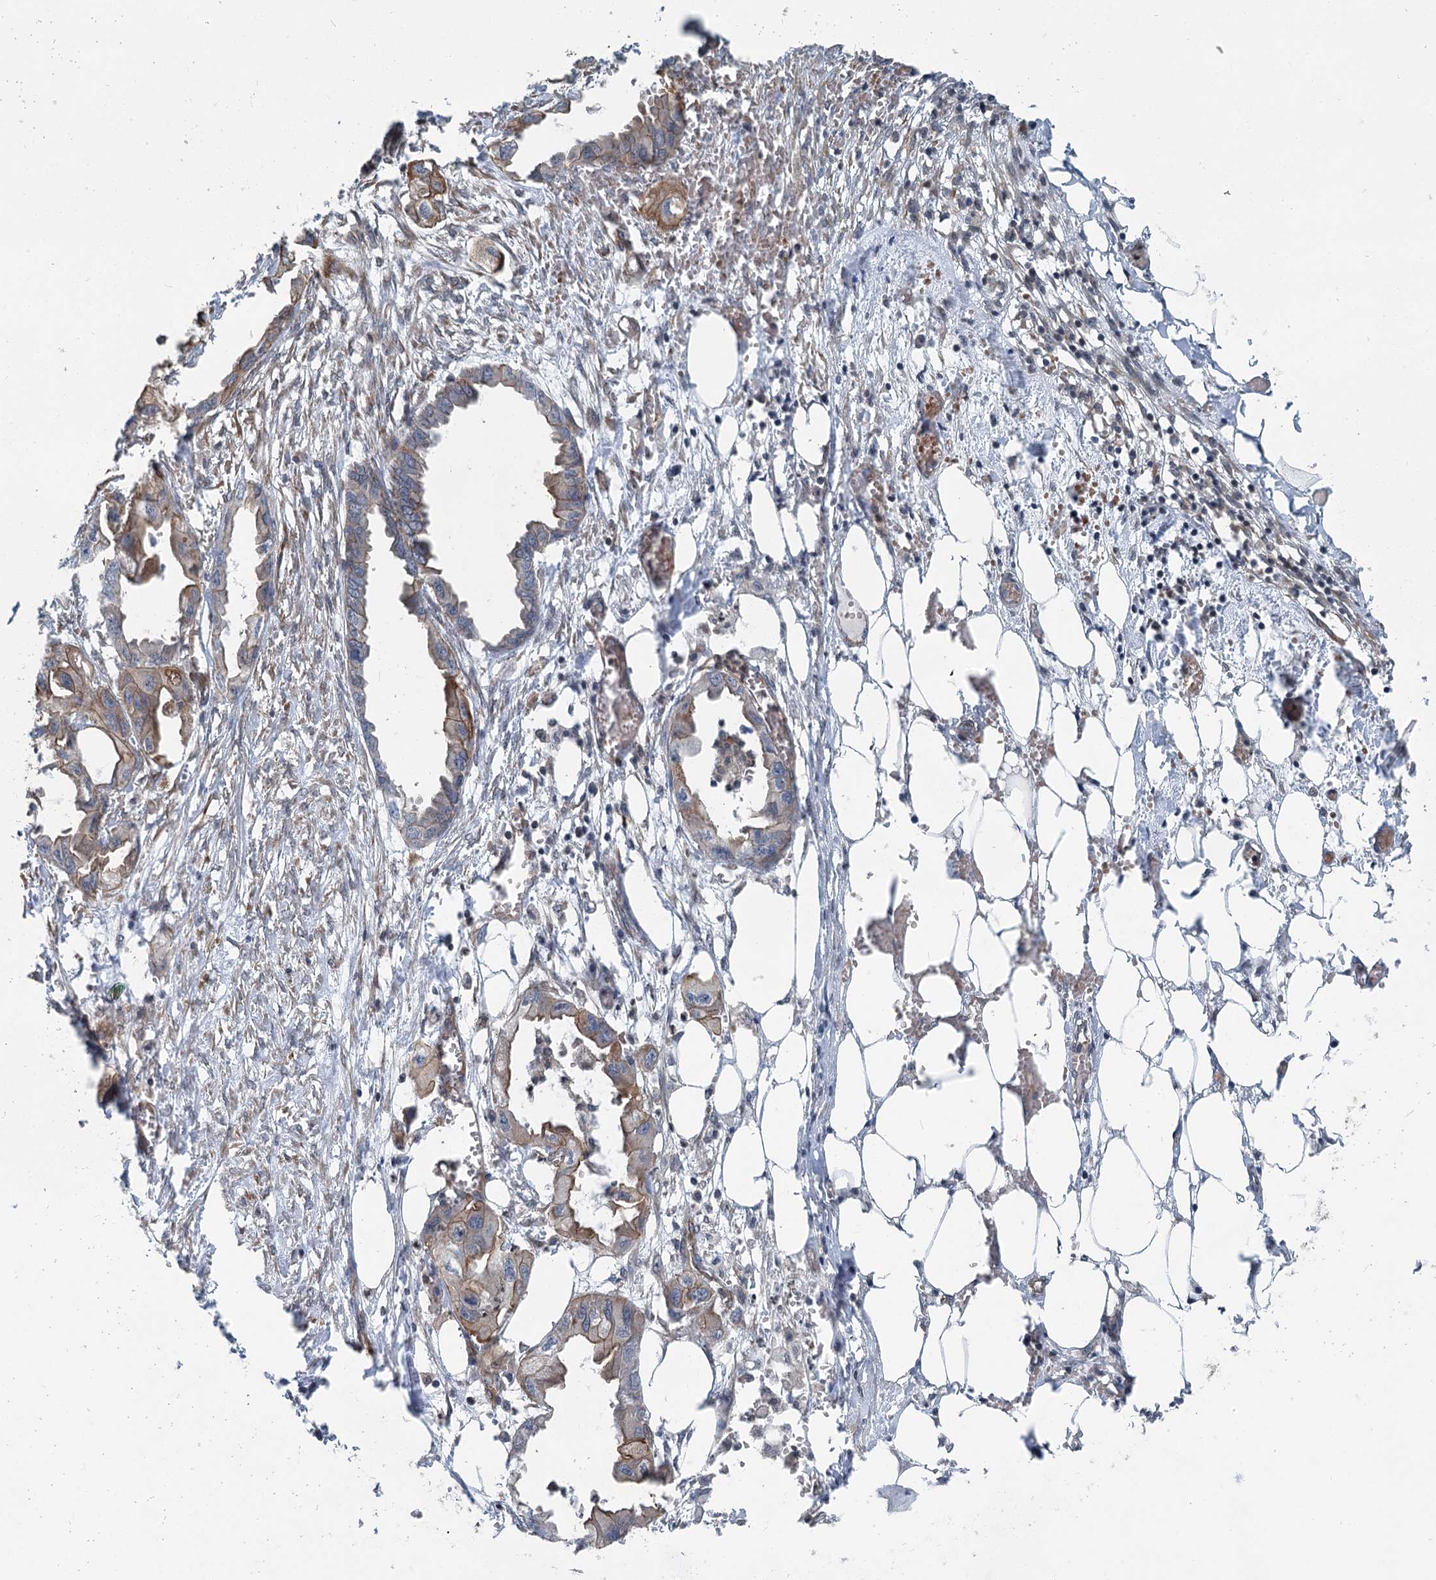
{"staining": {"intensity": "moderate", "quantity": "25%-75%", "location": "cytoplasmic/membranous"}, "tissue": "endometrial cancer", "cell_type": "Tumor cells", "image_type": "cancer", "snomed": [{"axis": "morphology", "description": "Adenocarcinoma, NOS"}, {"axis": "morphology", "description": "Adenocarcinoma, metastatic, NOS"}, {"axis": "topography", "description": "Adipose tissue"}, {"axis": "topography", "description": "Endometrium"}], "caption": "This micrograph reveals endometrial cancer (adenocarcinoma) stained with immunohistochemistry to label a protein in brown. The cytoplasmic/membranous of tumor cells show moderate positivity for the protein. Nuclei are counter-stained blue.", "gene": "IQSEC1", "patient": {"sex": "female", "age": 67}}